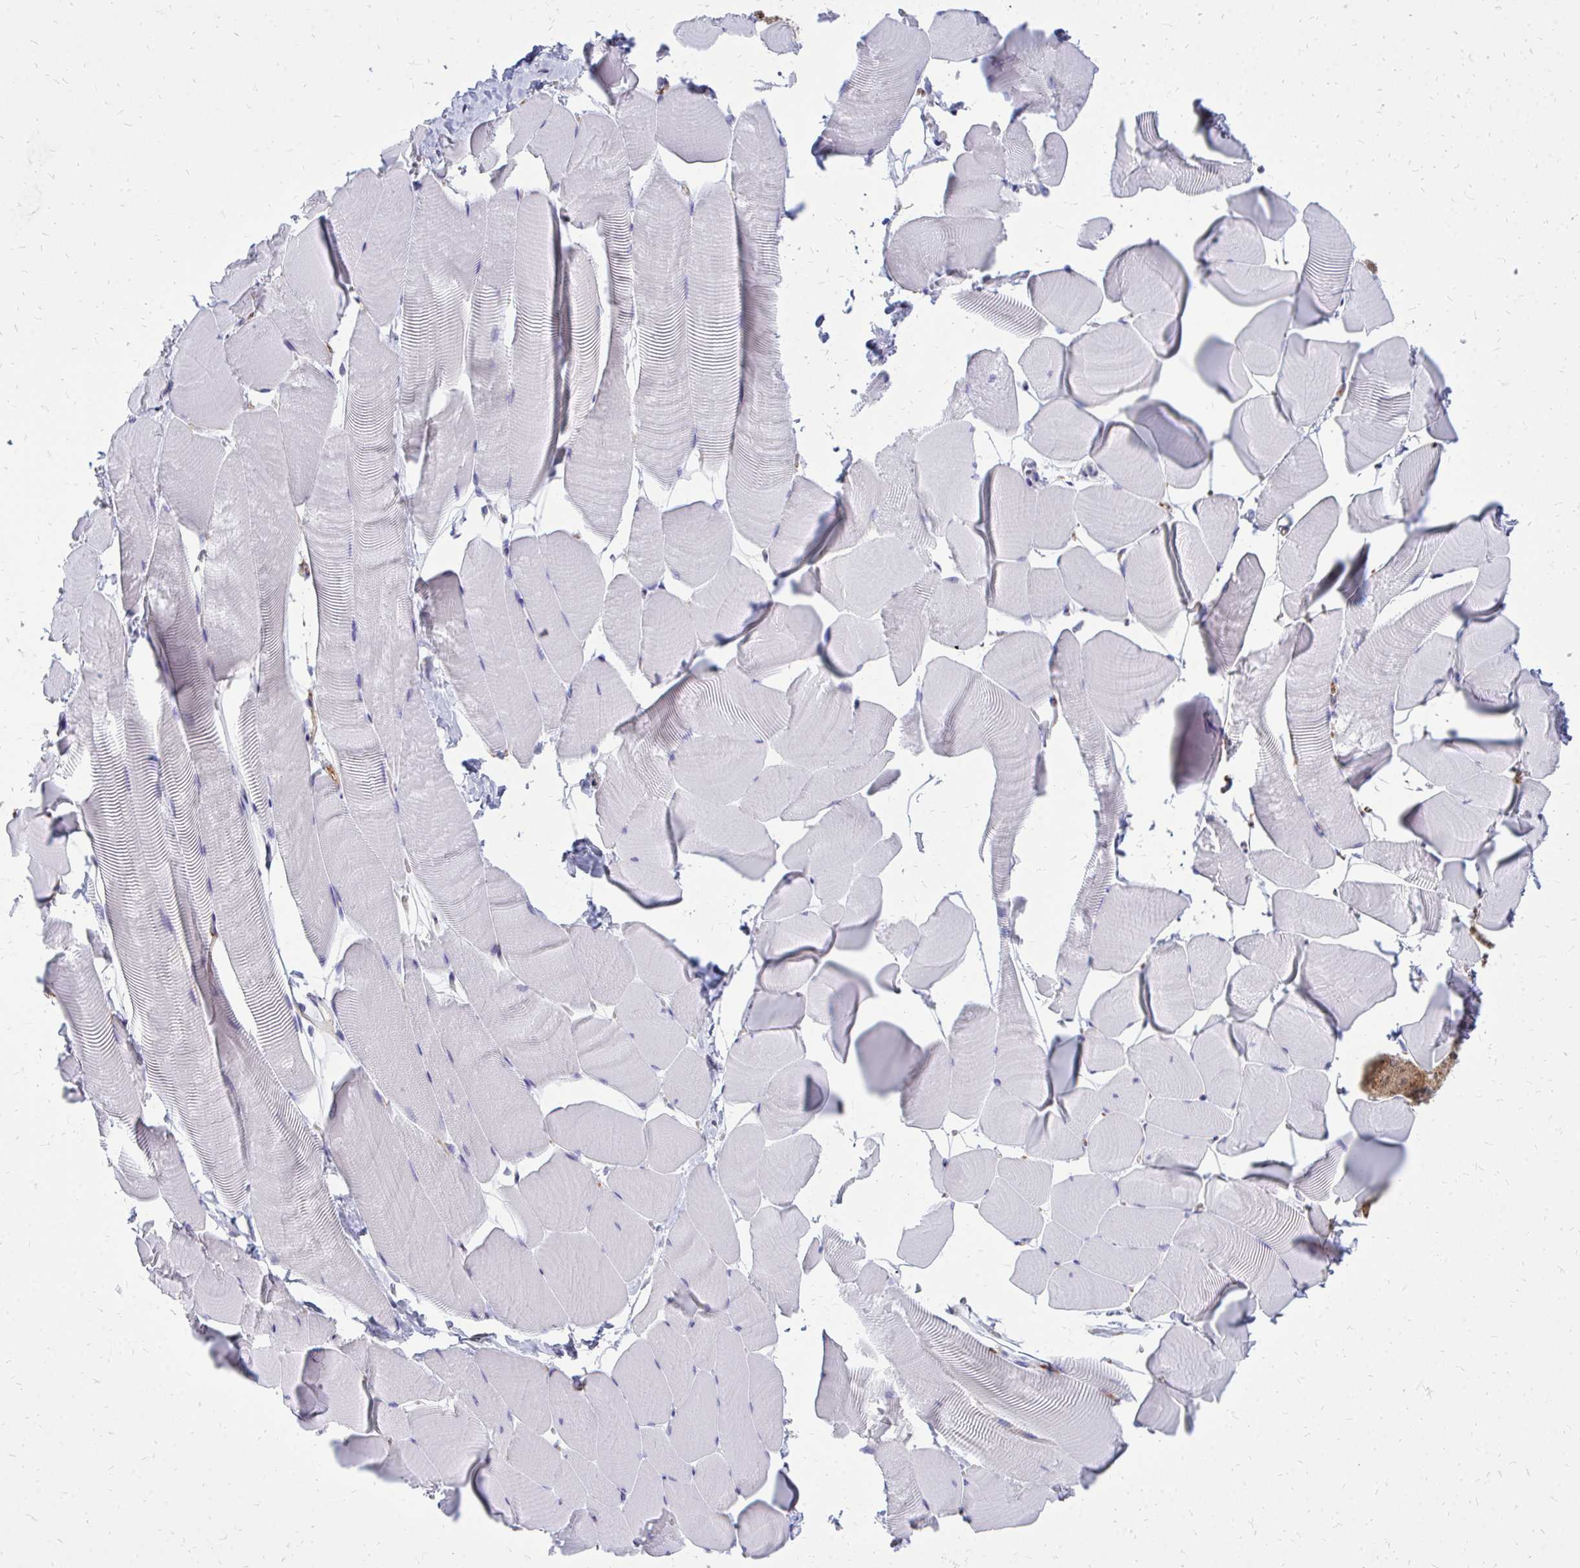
{"staining": {"intensity": "negative", "quantity": "none", "location": "none"}, "tissue": "skeletal muscle", "cell_type": "Myocytes", "image_type": "normal", "snomed": [{"axis": "morphology", "description": "Normal tissue, NOS"}, {"axis": "topography", "description": "Skeletal muscle"}], "caption": "DAB immunohistochemical staining of benign skeletal muscle exhibits no significant positivity in myocytes.", "gene": "MARCKSL1", "patient": {"sex": "male", "age": 25}}